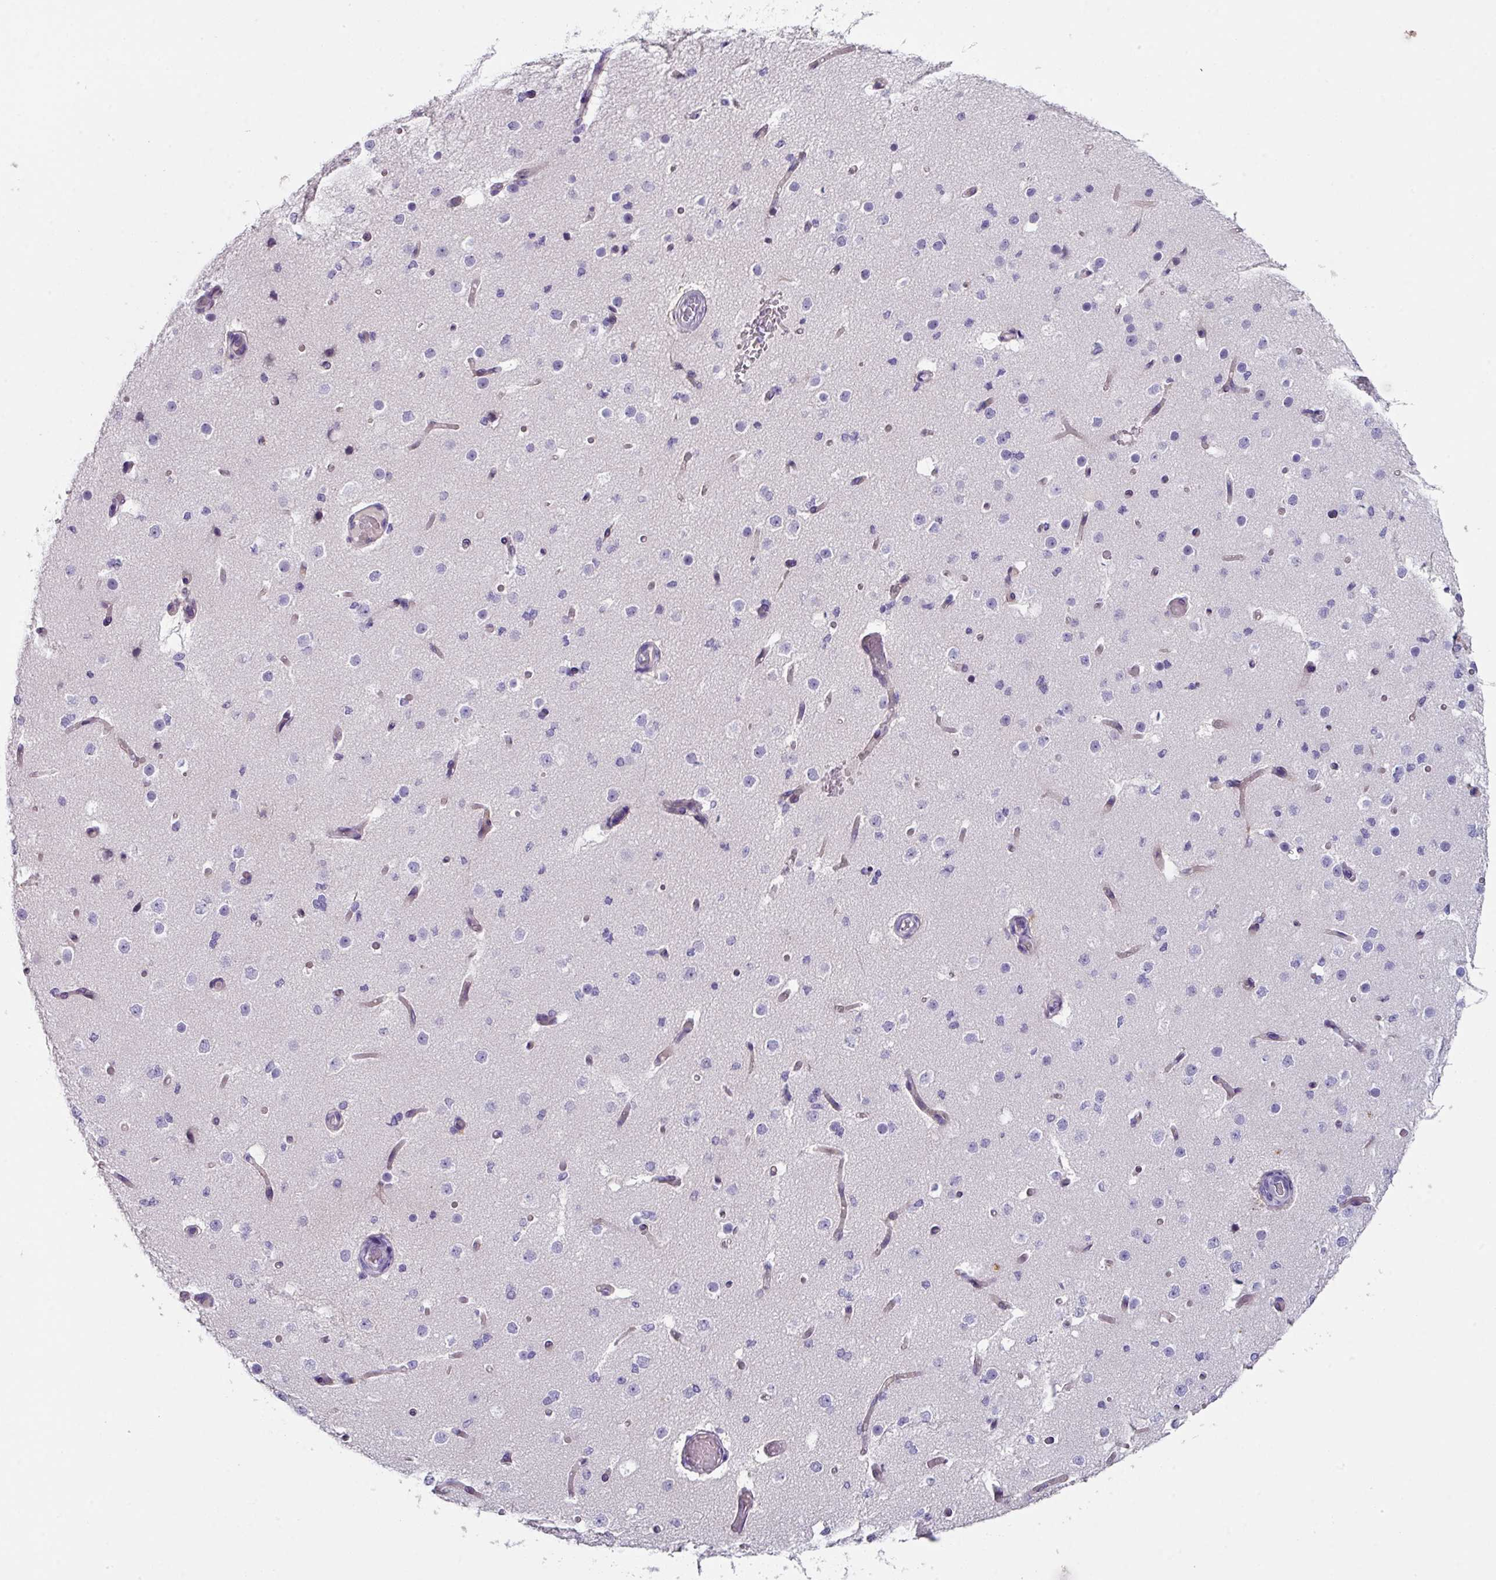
{"staining": {"intensity": "negative", "quantity": "none", "location": "none"}, "tissue": "cerebral cortex", "cell_type": "Endothelial cells", "image_type": "normal", "snomed": [{"axis": "morphology", "description": "Normal tissue, NOS"}, {"axis": "morphology", "description": "Inflammation, NOS"}, {"axis": "topography", "description": "Cerebral cortex"}], "caption": "Endothelial cells show no significant protein staining in unremarkable cerebral cortex. Nuclei are stained in blue.", "gene": "DEFB115", "patient": {"sex": "male", "age": 6}}